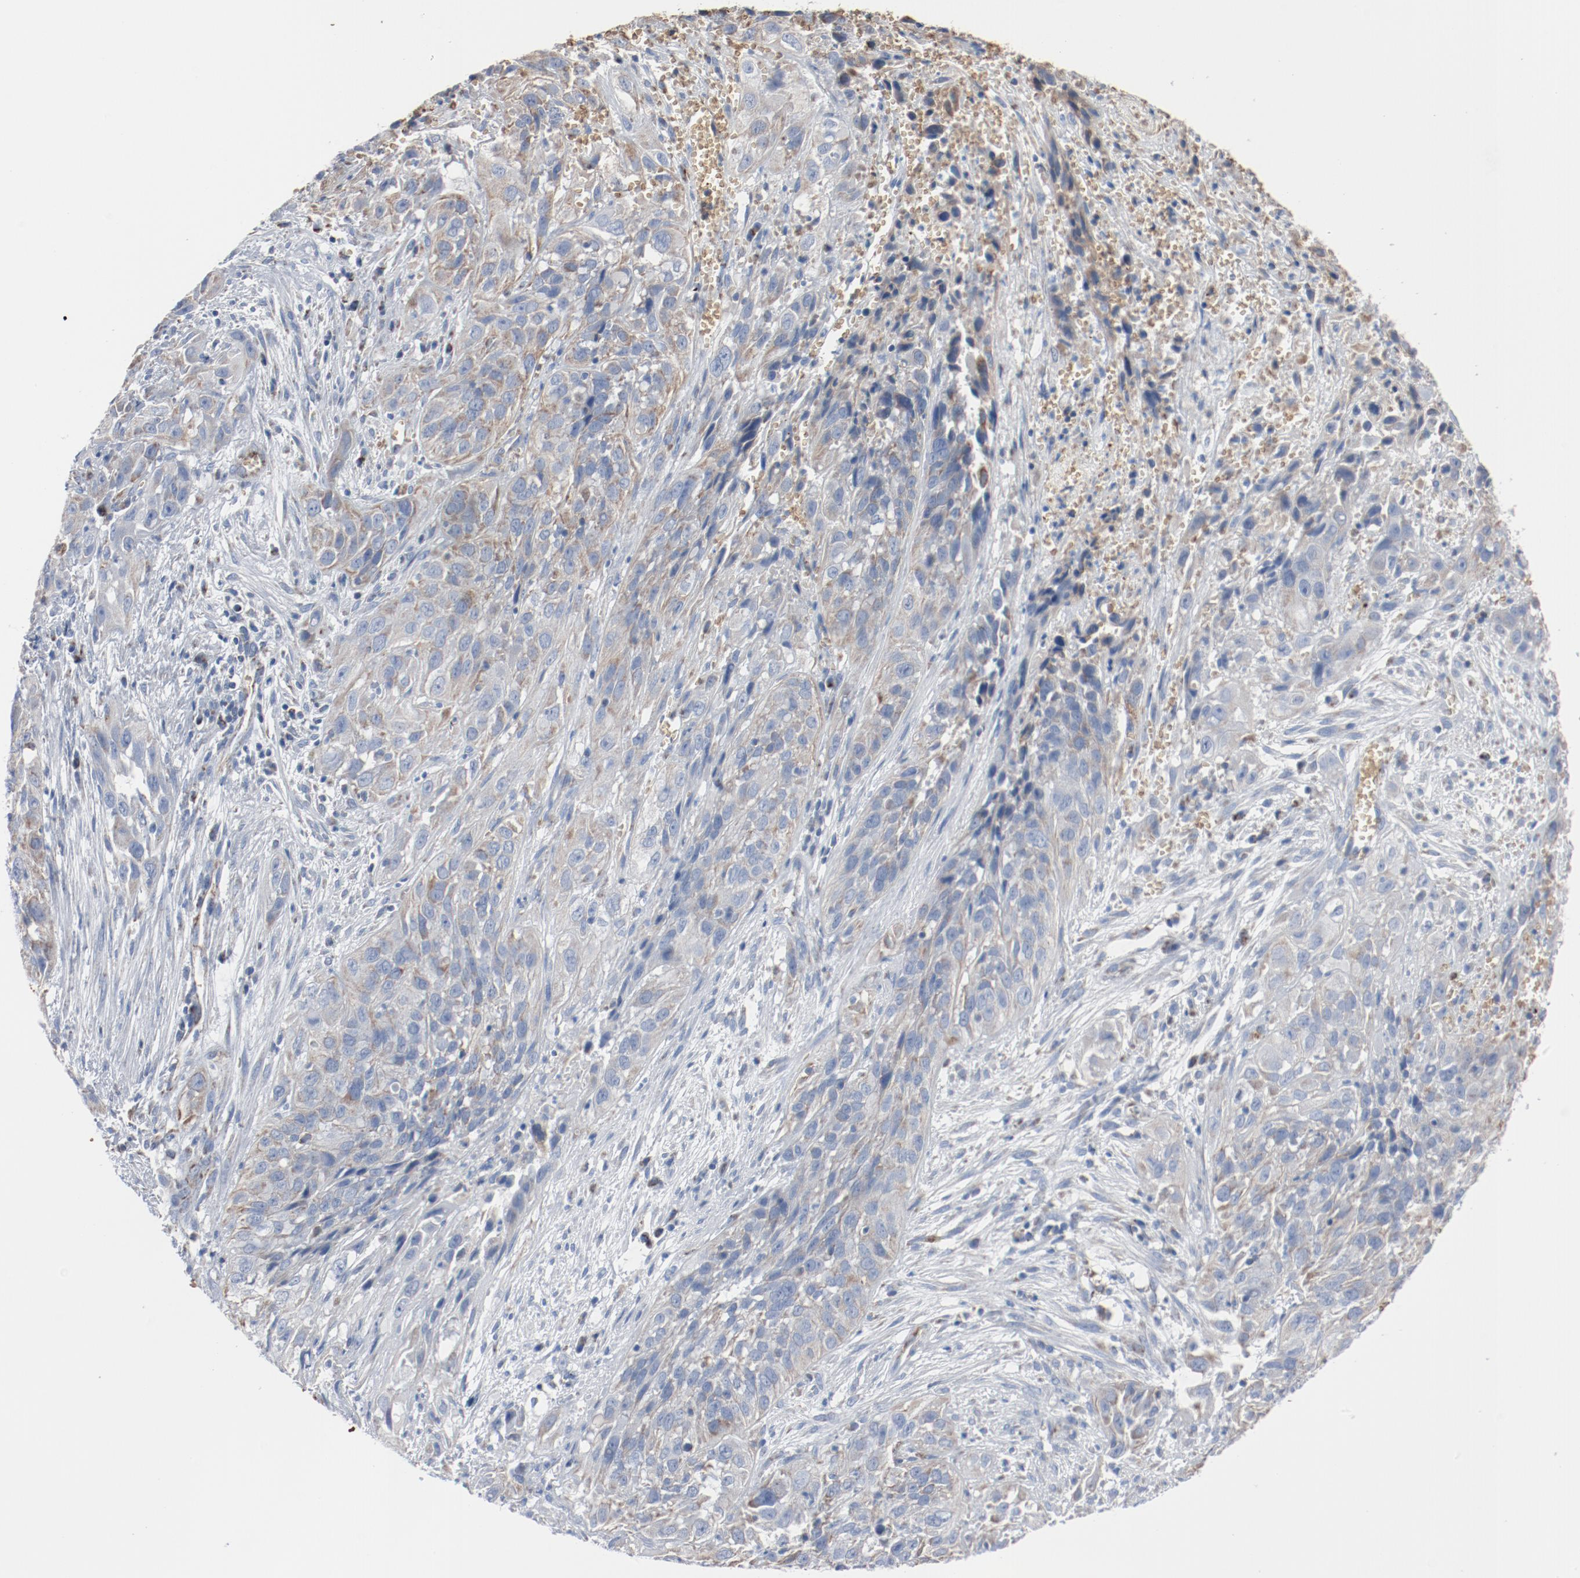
{"staining": {"intensity": "weak", "quantity": "<25%", "location": "cytoplasmic/membranous"}, "tissue": "cervical cancer", "cell_type": "Tumor cells", "image_type": "cancer", "snomed": [{"axis": "morphology", "description": "Squamous cell carcinoma, NOS"}, {"axis": "topography", "description": "Cervix"}], "caption": "DAB immunohistochemical staining of cervical cancer exhibits no significant expression in tumor cells.", "gene": "NDUFB8", "patient": {"sex": "female", "age": 32}}